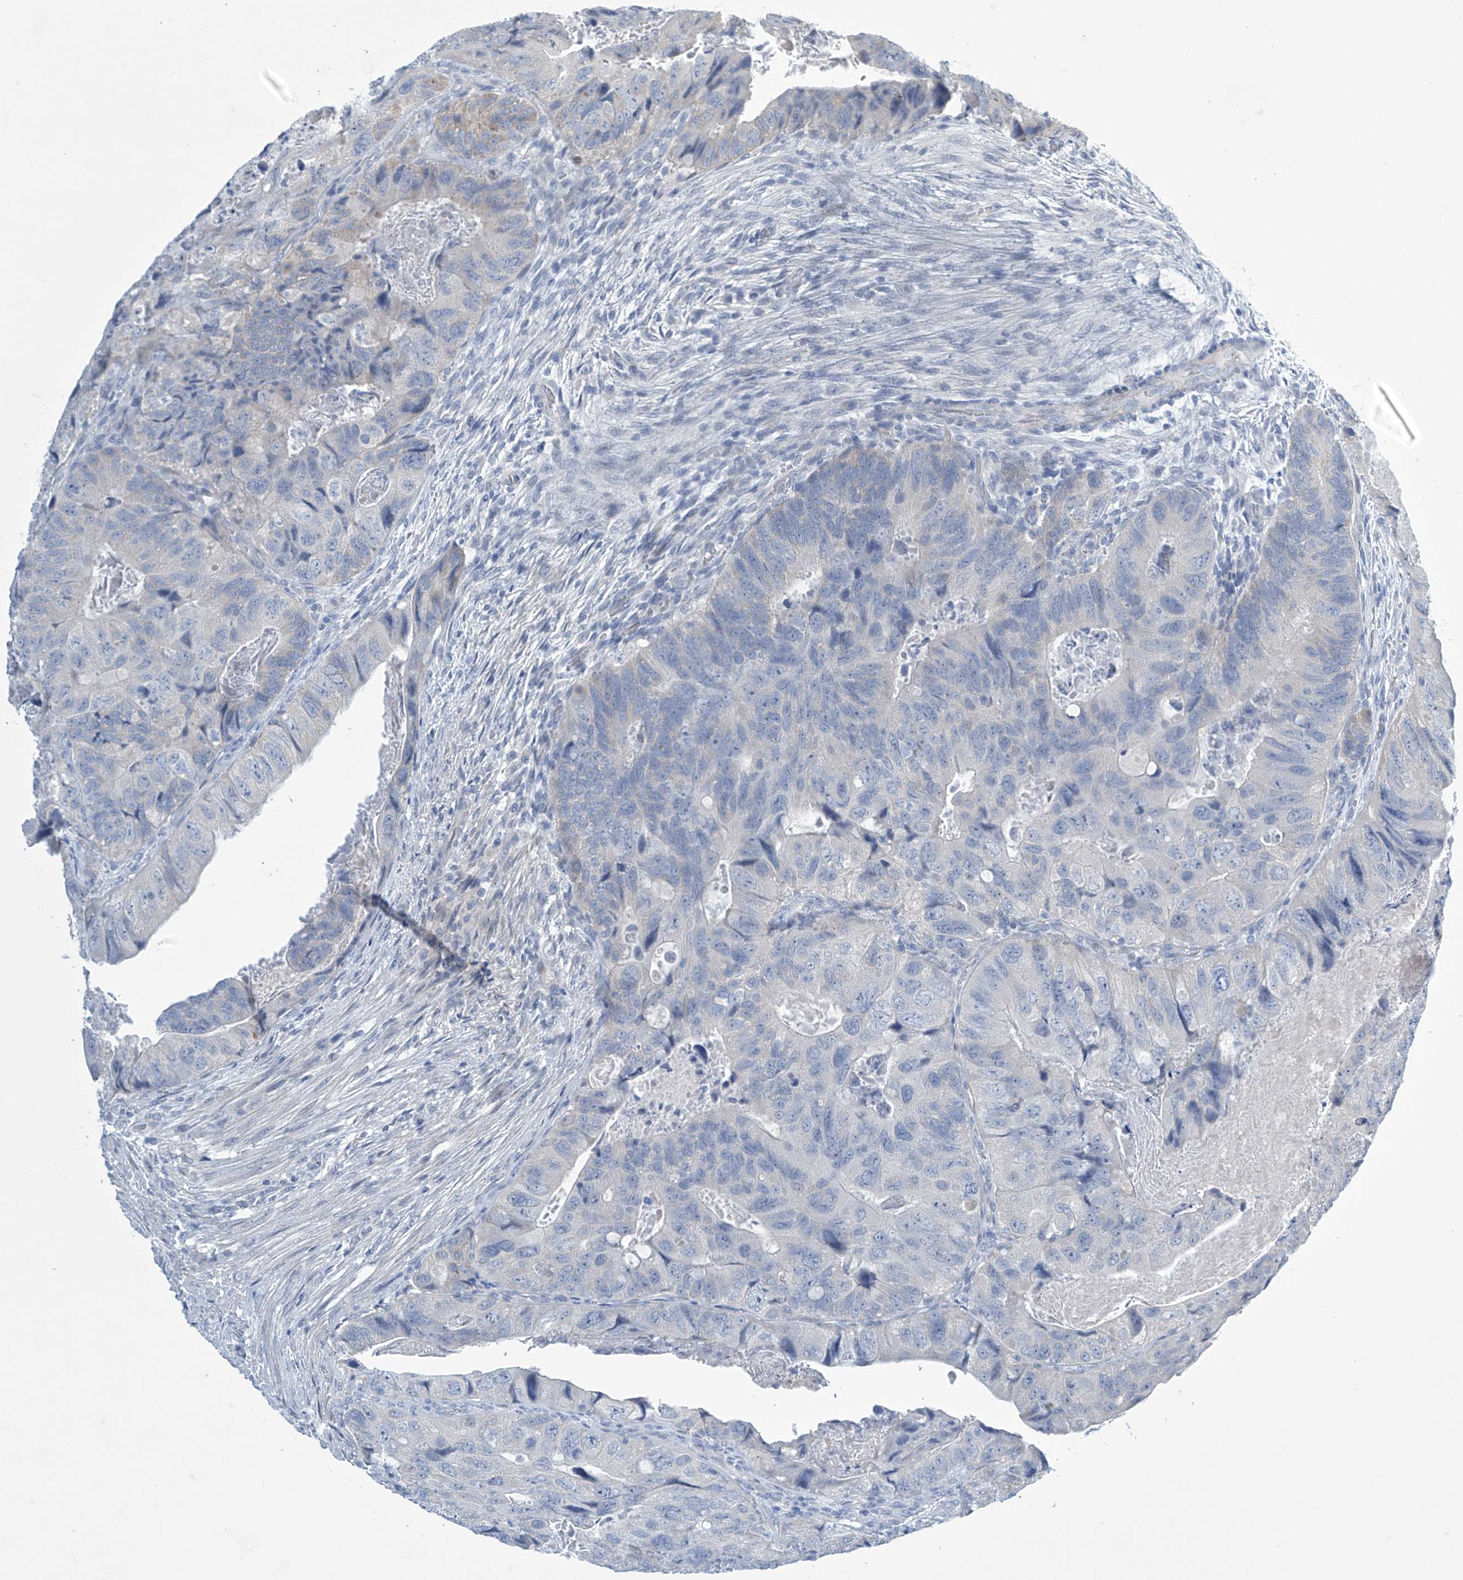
{"staining": {"intensity": "negative", "quantity": "none", "location": "none"}, "tissue": "colorectal cancer", "cell_type": "Tumor cells", "image_type": "cancer", "snomed": [{"axis": "morphology", "description": "Adenocarcinoma, NOS"}, {"axis": "topography", "description": "Rectum"}], "caption": "Colorectal cancer (adenocarcinoma) was stained to show a protein in brown. There is no significant expression in tumor cells.", "gene": "SLC35A5", "patient": {"sex": "male", "age": 63}}